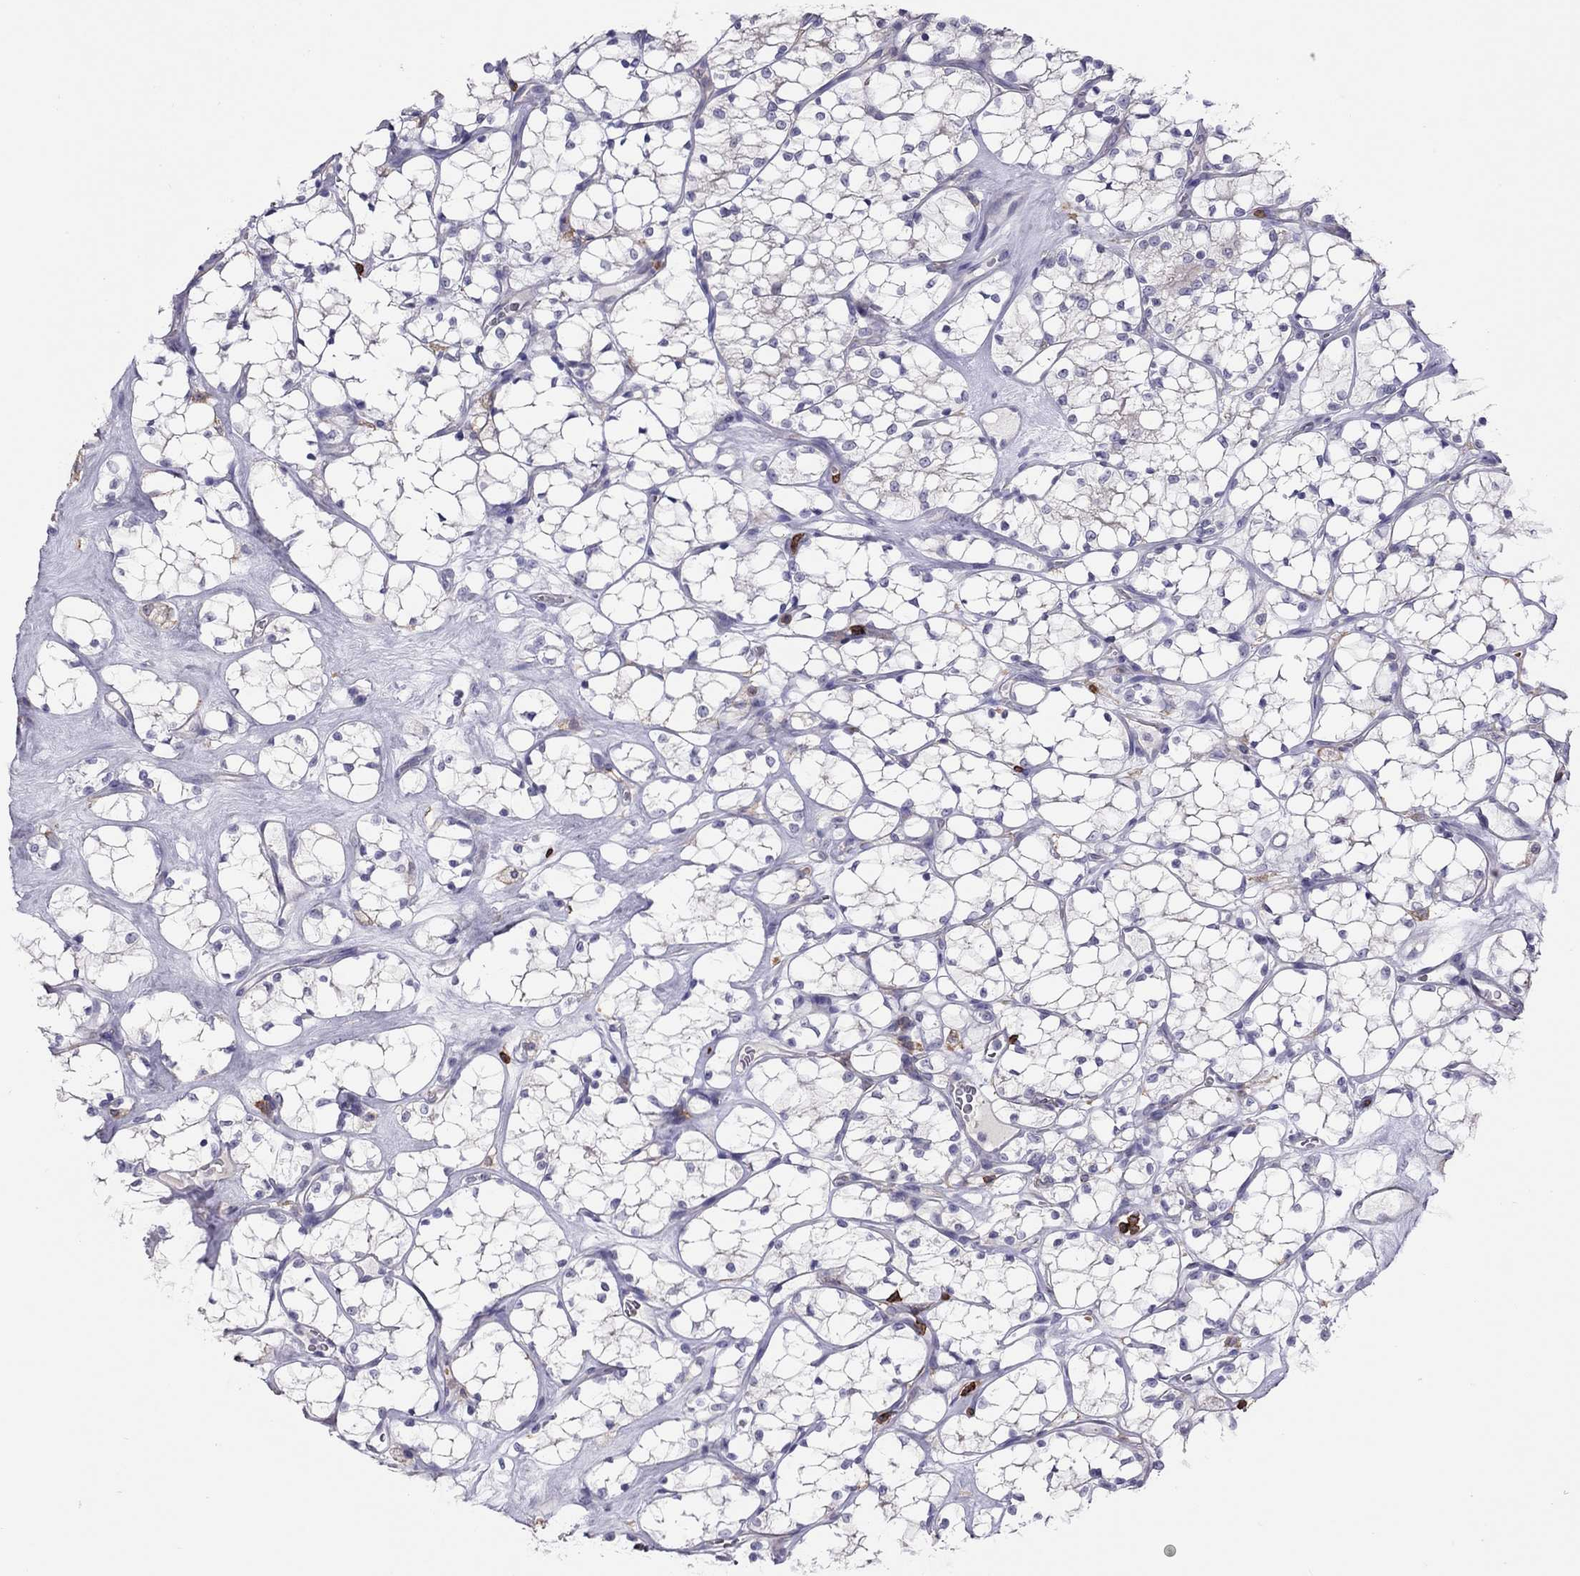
{"staining": {"intensity": "negative", "quantity": "none", "location": "none"}, "tissue": "renal cancer", "cell_type": "Tumor cells", "image_type": "cancer", "snomed": [{"axis": "morphology", "description": "Adenocarcinoma, NOS"}, {"axis": "topography", "description": "Kidney"}], "caption": "Renal cancer was stained to show a protein in brown. There is no significant expression in tumor cells.", "gene": "MND1", "patient": {"sex": "female", "age": 69}}